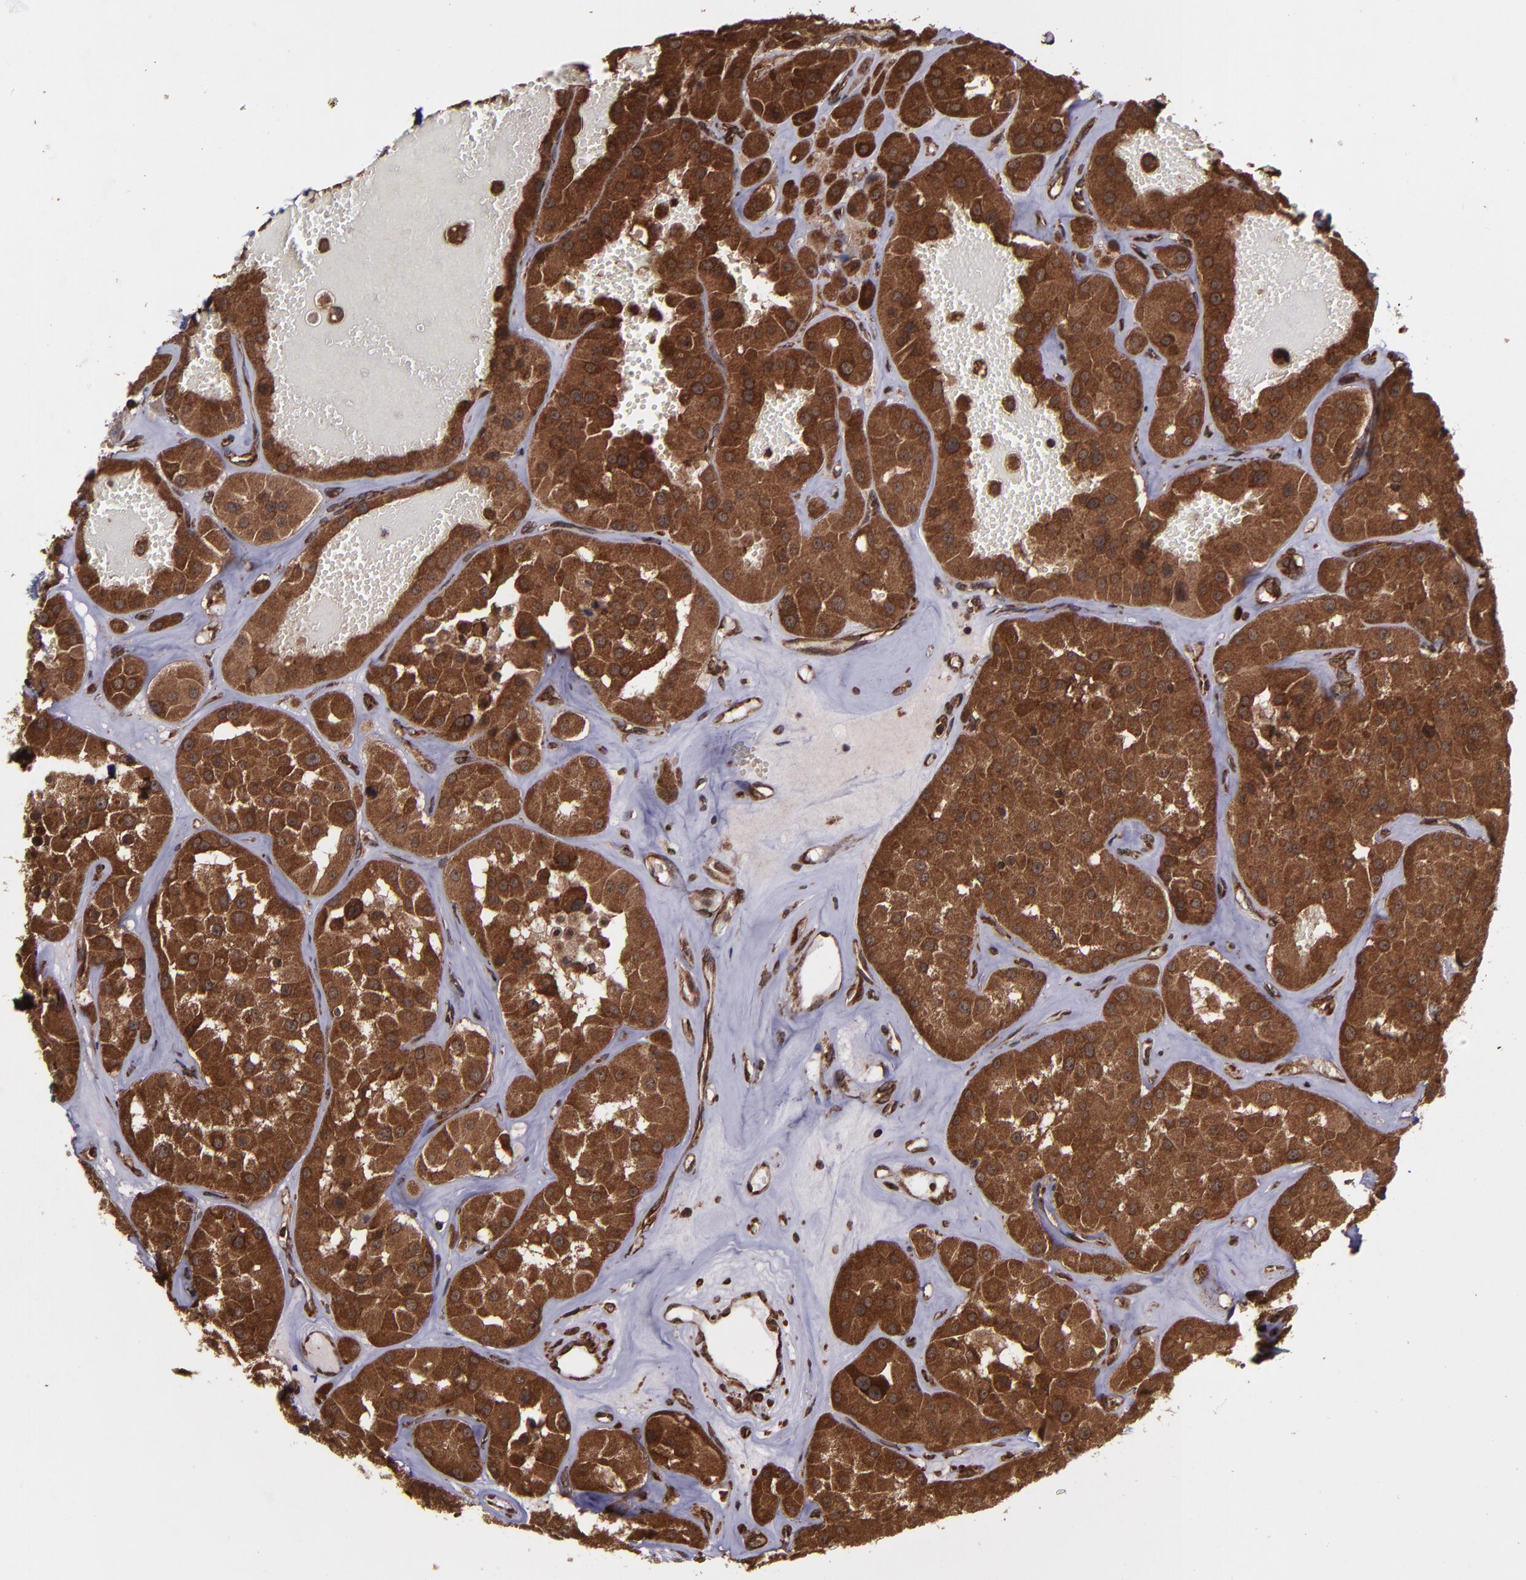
{"staining": {"intensity": "strong", "quantity": ">75%", "location": "cytoplasmic/membranous,nuclear"}, "tissue": "renal cancer", "cell_type": "Tumor cells", "image_type": "cancer", "snomed": [{"axis": "morphology", "description": "Adenocarcinoma, uncertain malignant potential"}, {"axis": "topography", "description": "Kidney"}], "caption": "Renal cancer (adenocarcinoma,  uncertain malignant potential) tissue shows strong cytoplasmic/membranous and nuclear staining in about >75% of tumor cells, visualized by immunohistochemistry.", "gene": "EIF4ENIF1", "patient": {"sex": "male", "age": 63}}